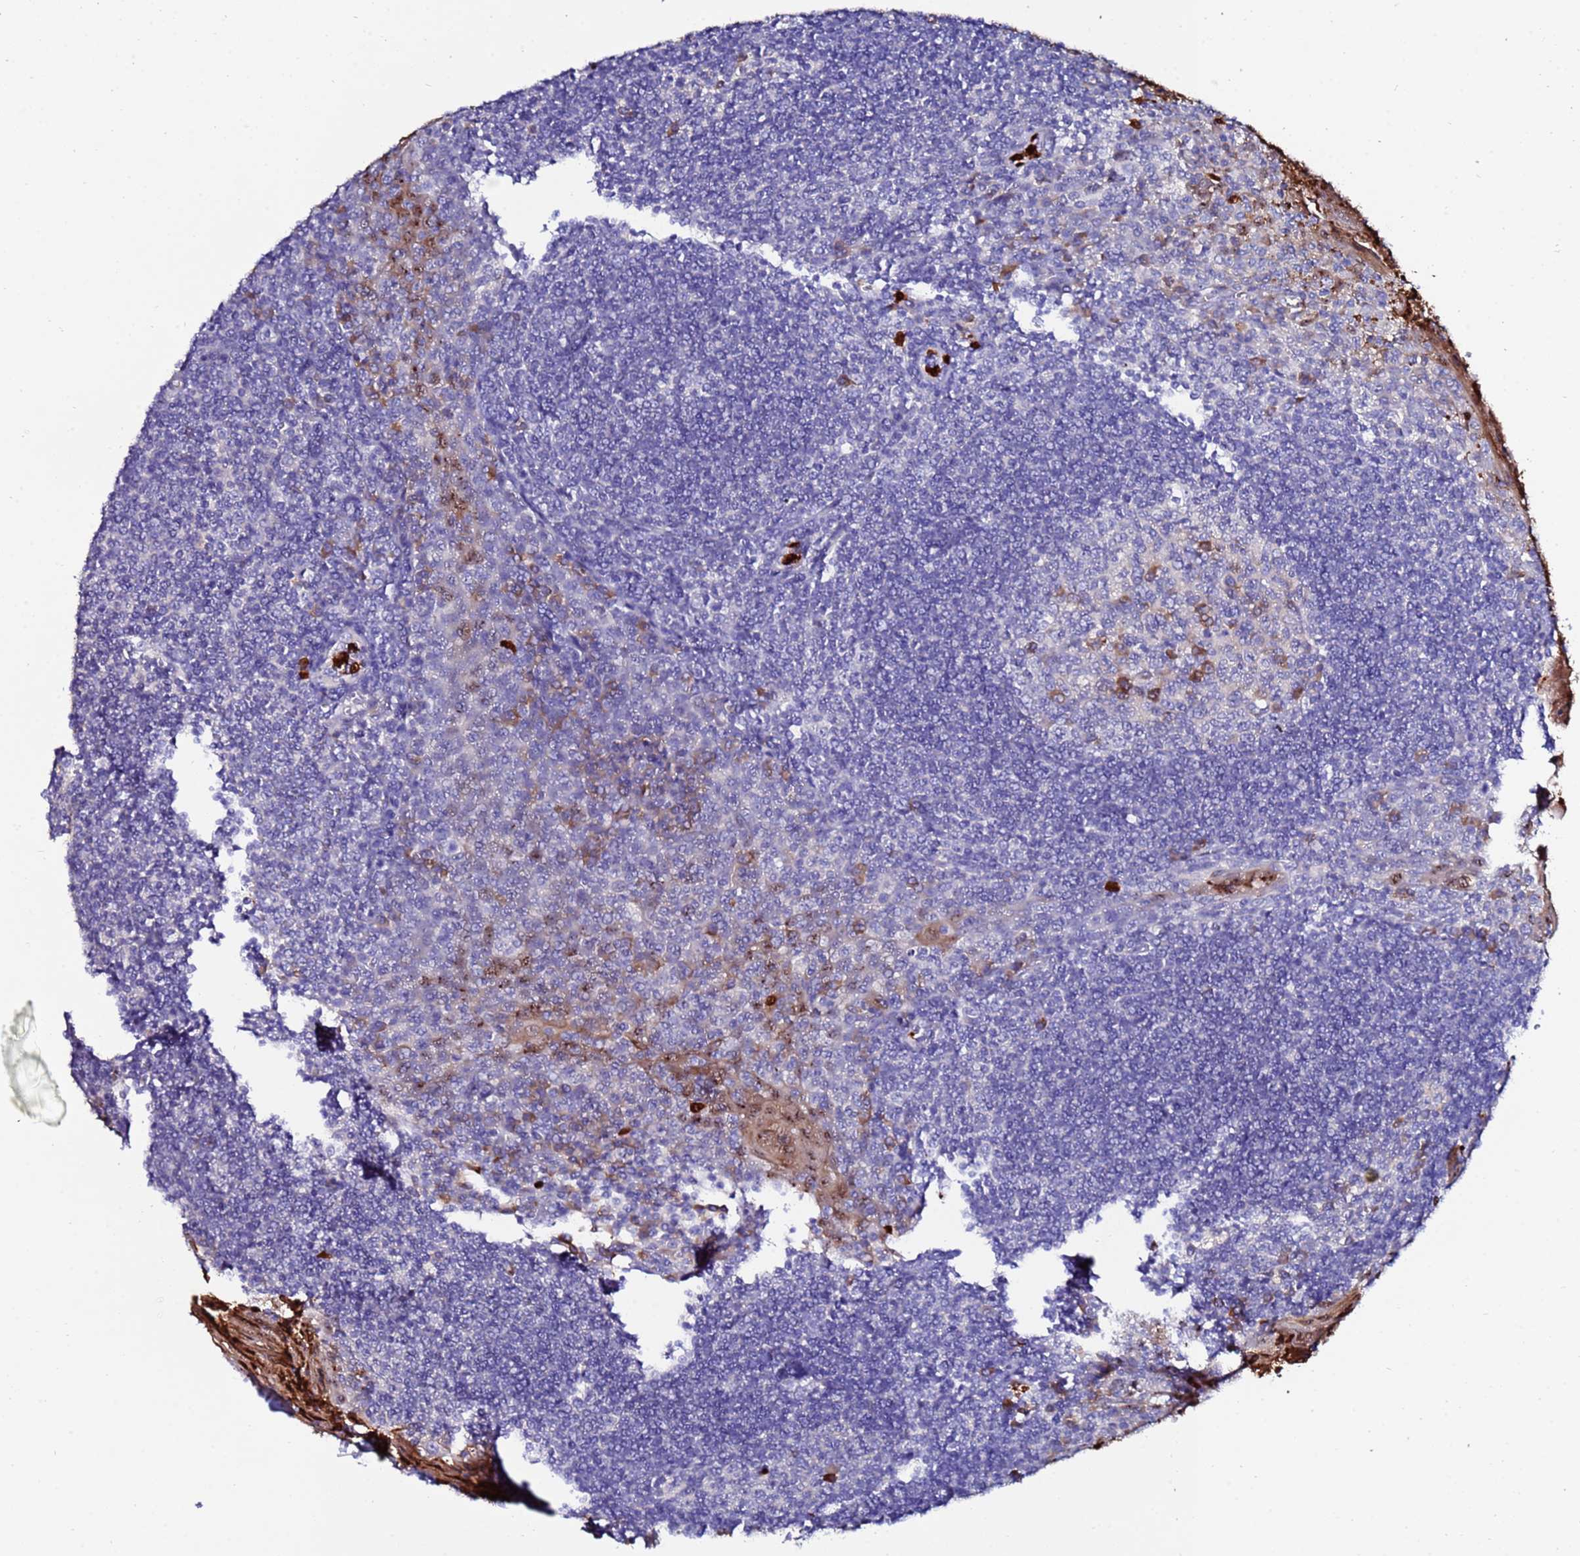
{"staining": {"intensity": "strong", "quantity": "<25%", "location": "cytoplasmic/membranous"}, "tissue": "tonsil", "cell_type": "Germinal center cells", "image_type": "normal", "snomed": [{"axis": "morphology", "description": "Normal tissue, NOS"}, {"axis": "topography", "description": "Tonsil"}], "caption": "IHC staining of normal tonsil, which reveals medium levels of strong cytoplasmic/membranous expression in about <25% of germinal center cells indicating strong cytoplasmic/membranous protein staining. The staining was performed using DAB (3,3'-diaminobenzidine) (brown) for protein detection and nuclei were counterstained in hematoxylin (blue).", "gene": "TUBAL3", "patient": {"sex": "male", "age": 27}}